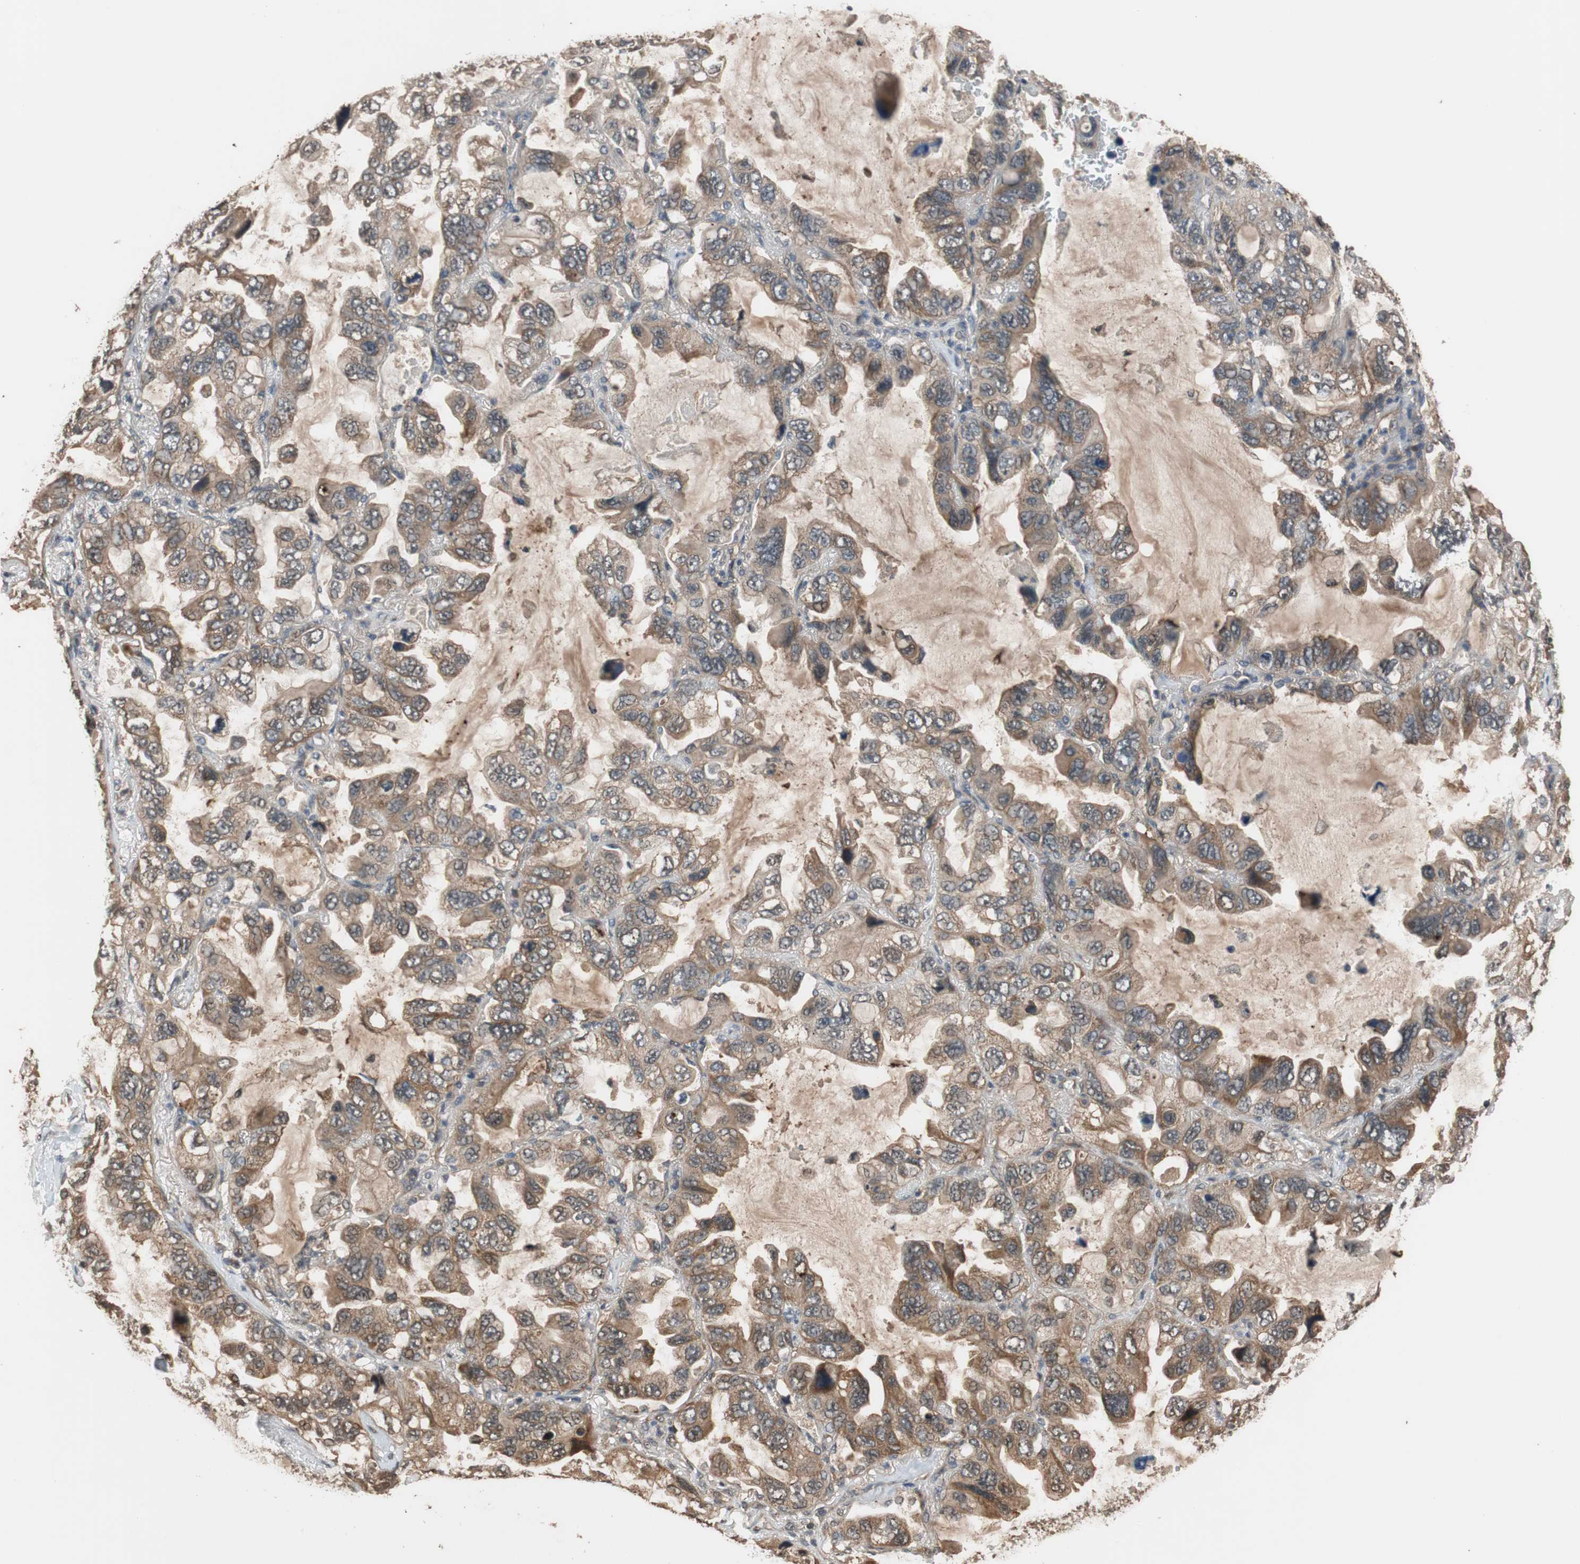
{"staining": {"intensity": "moderate", "quantity": ">75%", "location": "cytoplasmic/membranous"}, "tissue": "lung cancer", "cell_type": "Tumor cells", "image_type": "cancer", "snomed": [{"axis": "morphology", "description": "Squamous cell carcinoma, NOS"}, {"axis": "topography", "description": "Lung"}], "caption": "This micrograph displays IHC staining of human squamous cell carcinoma (lung), with medium moderate cytoplasmic/membranous positivity in approximately >75% of tumor cells.", "gene": "TMEM230", "patient": {"sex": "female", "age": 73}}